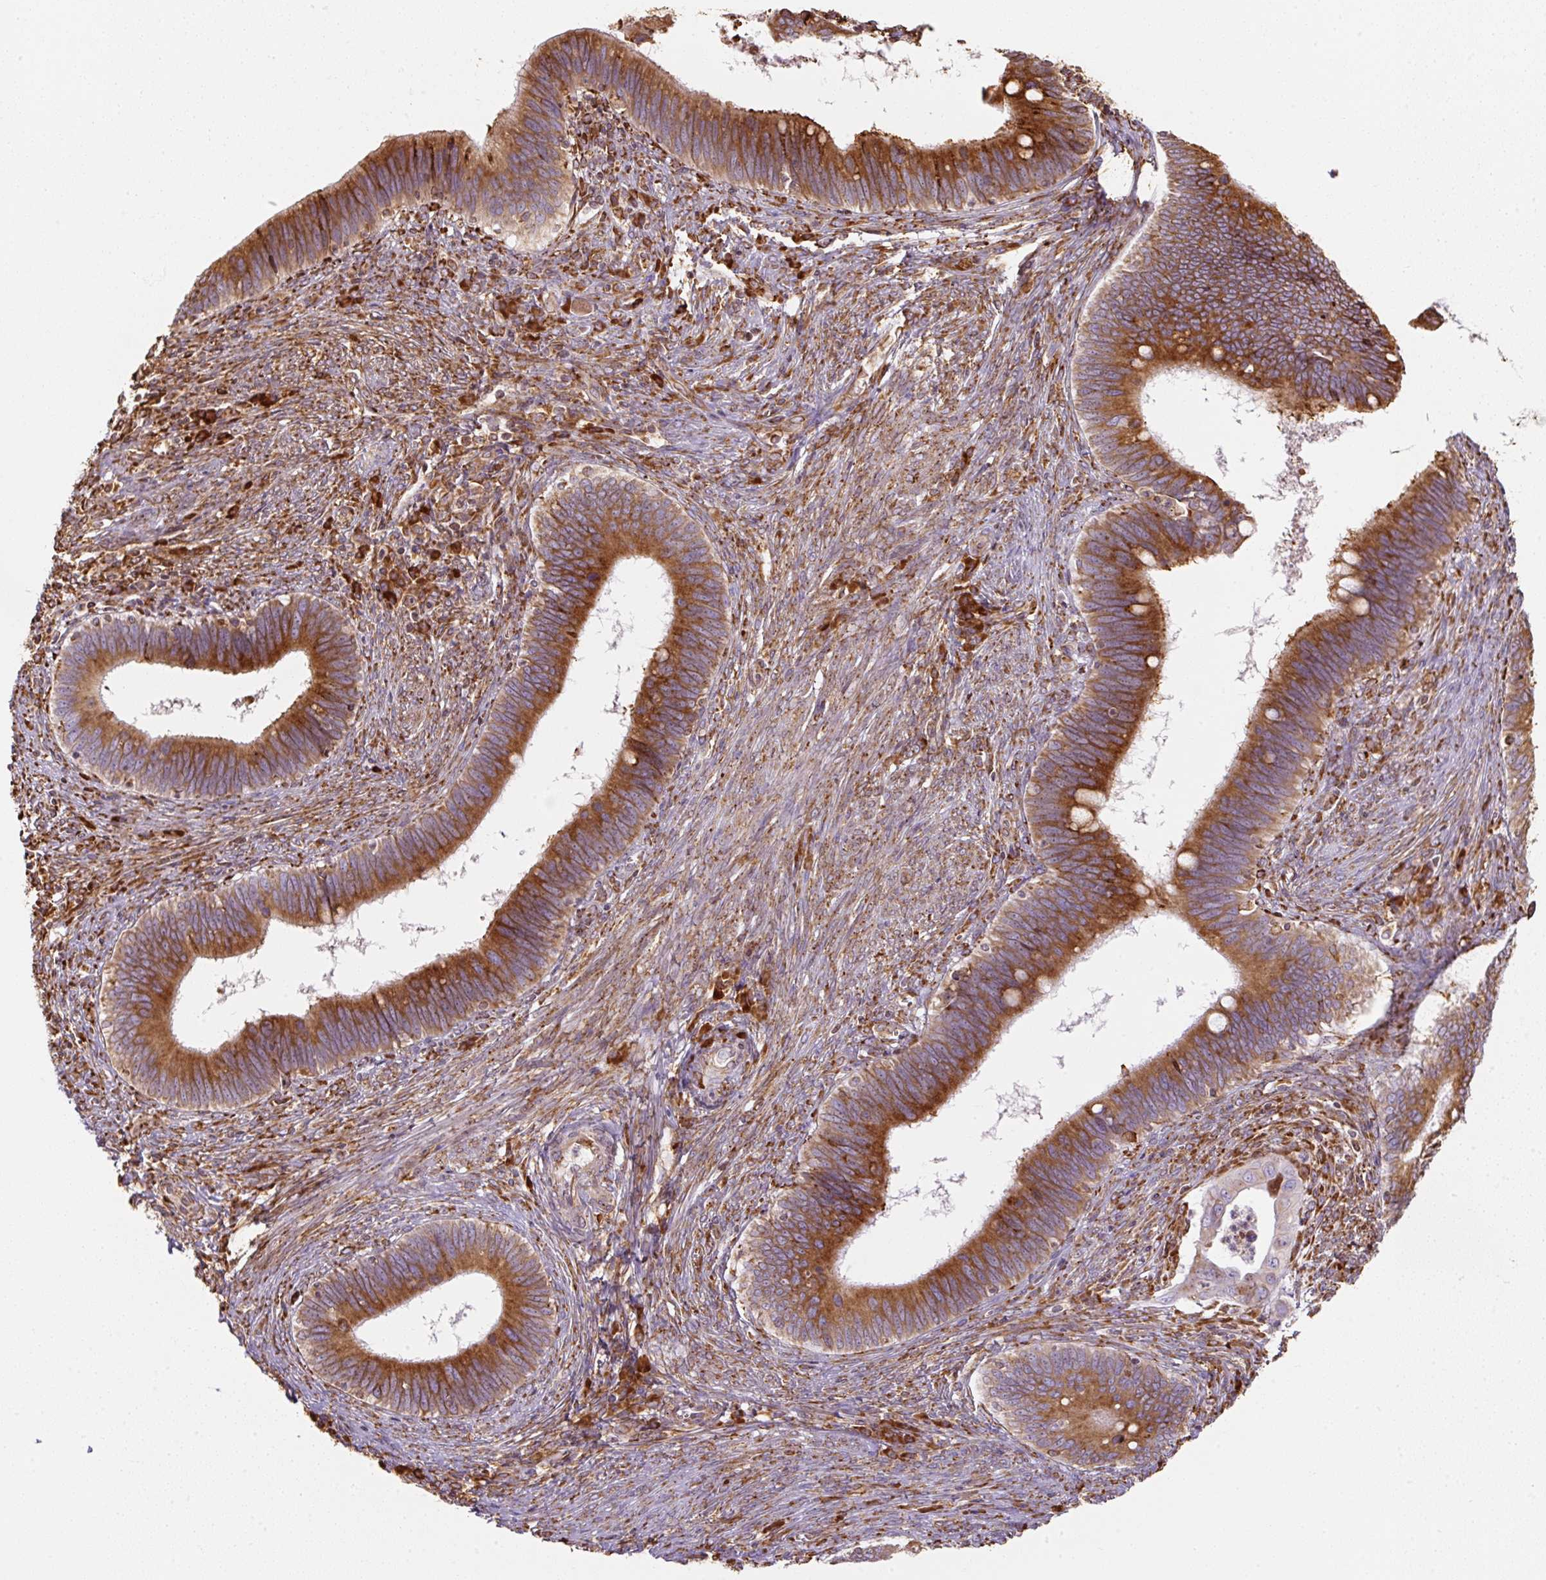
{"staining": {"intensity": "strong", "quantity": ">75%", "location": "cytoplasmic/membranous"}, "tissue": "cervical cancer", "cell_type": "Tumor cells", "image_type": "cancer", "snomed": [{"axis": "morphology", "description": "Adenocarcinoma, NOS"}, {"axis": "topography", "description": "Cervix"}], "caption": "A brown stain labels strong cytoplasmic/membranous staining of a protein in cervical cancer tumor cells.", "gene": "PRKCSH", "patient": {"sex": "female", "age": 42}}